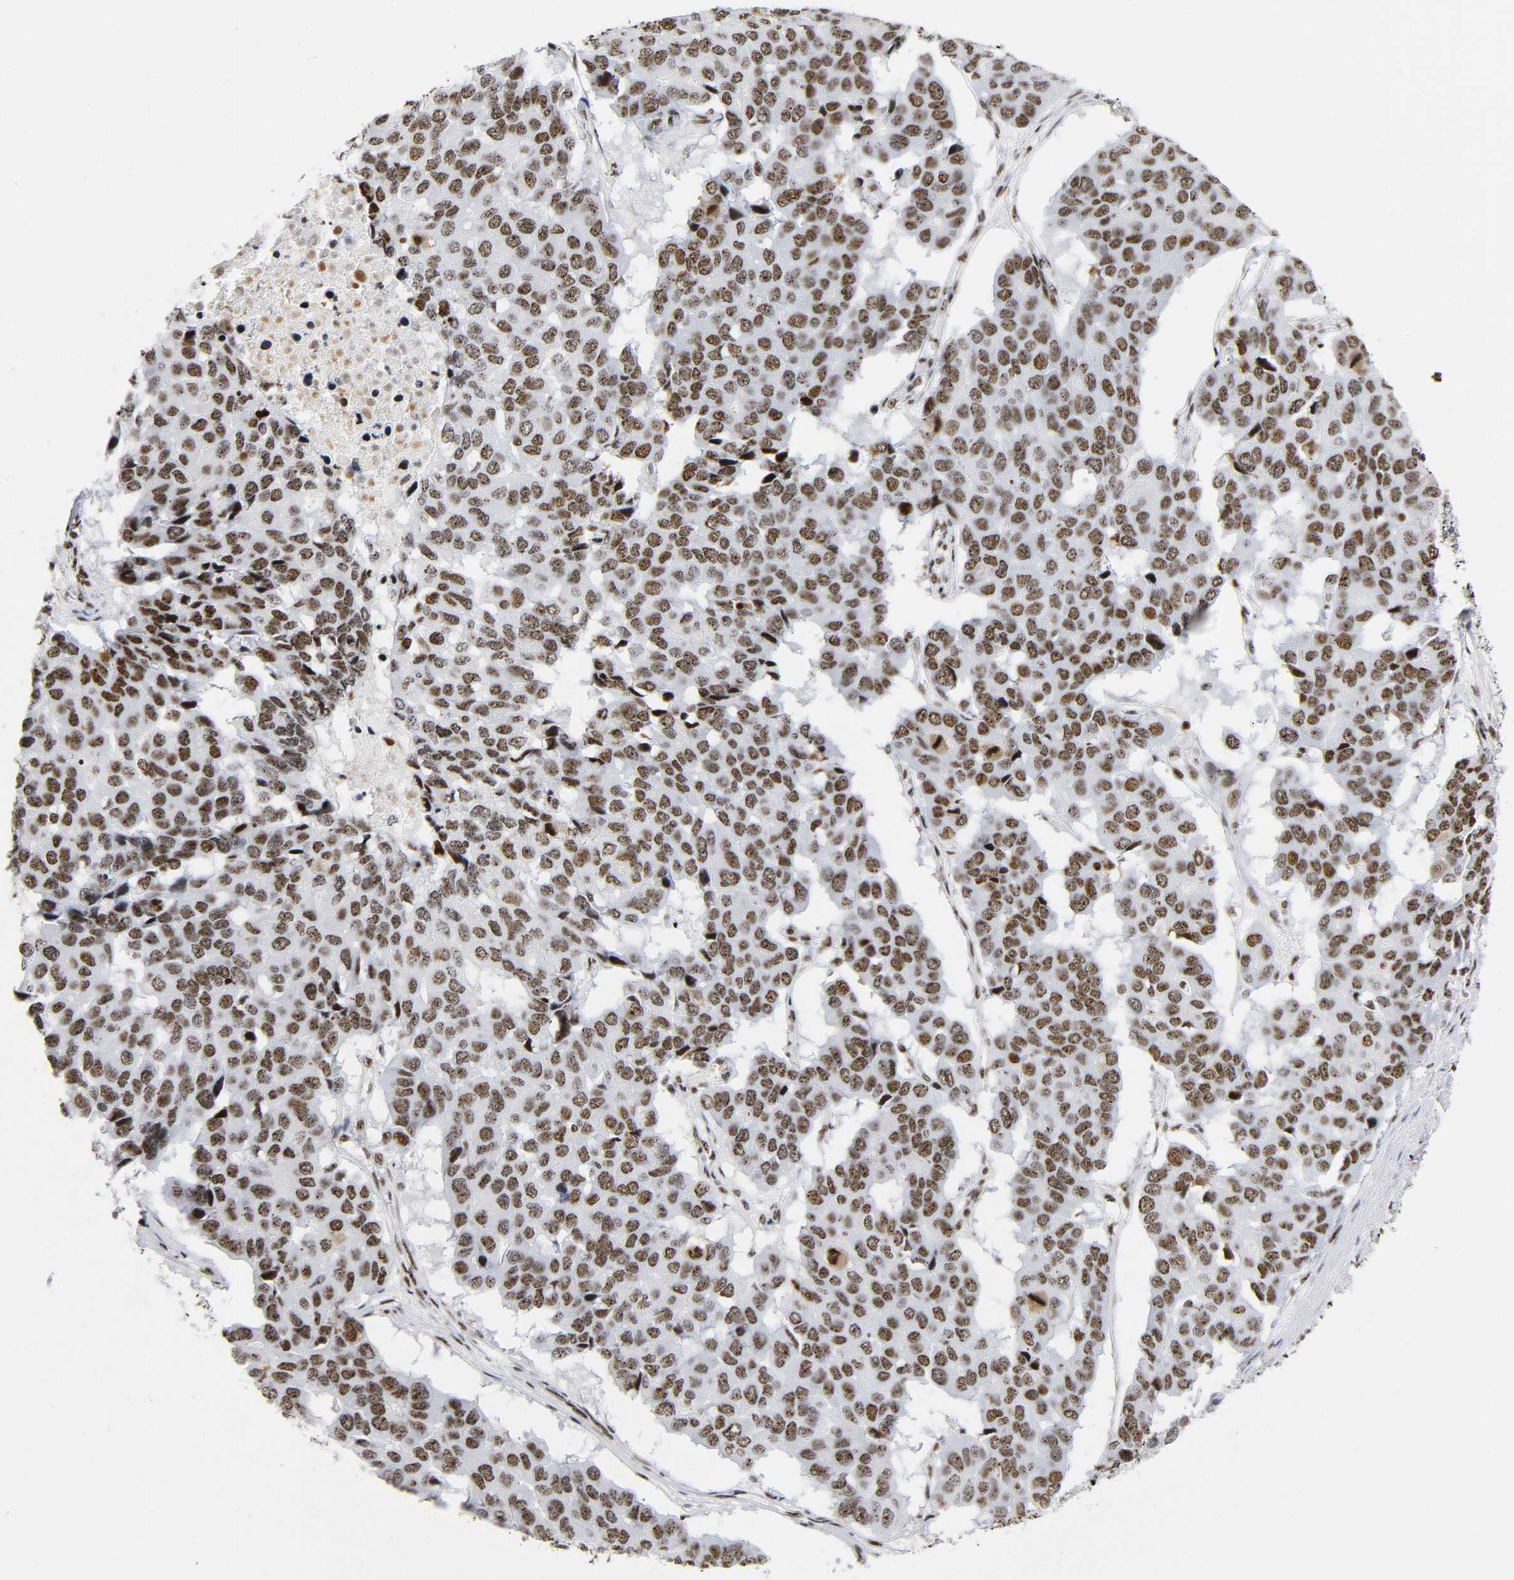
{"staining": {"intensity": "moderate", "quantity": ">75%", "location": "nuclear"}, "tissue": "pancreatic cancer", "cell_type": "Tumor cells", "image_type": "cancer", "snomed": [{"axis": "morphology", "description": "Adenocarcinoma, NOS"}, {"axis": "topography", "description": "Pancreas"}], "caption": "A brown stain labels moderate nuclear positivity of a protein in human pancreatic adenocarcinoma tumor cells. The staining was performed using DAB to visualize the protein expression in brown, while the nuclei were stained in blue with hematoxylin (Magnification: 20x).", "gene": "UBTF", "patient": {"sex": "male", "age": 50}}